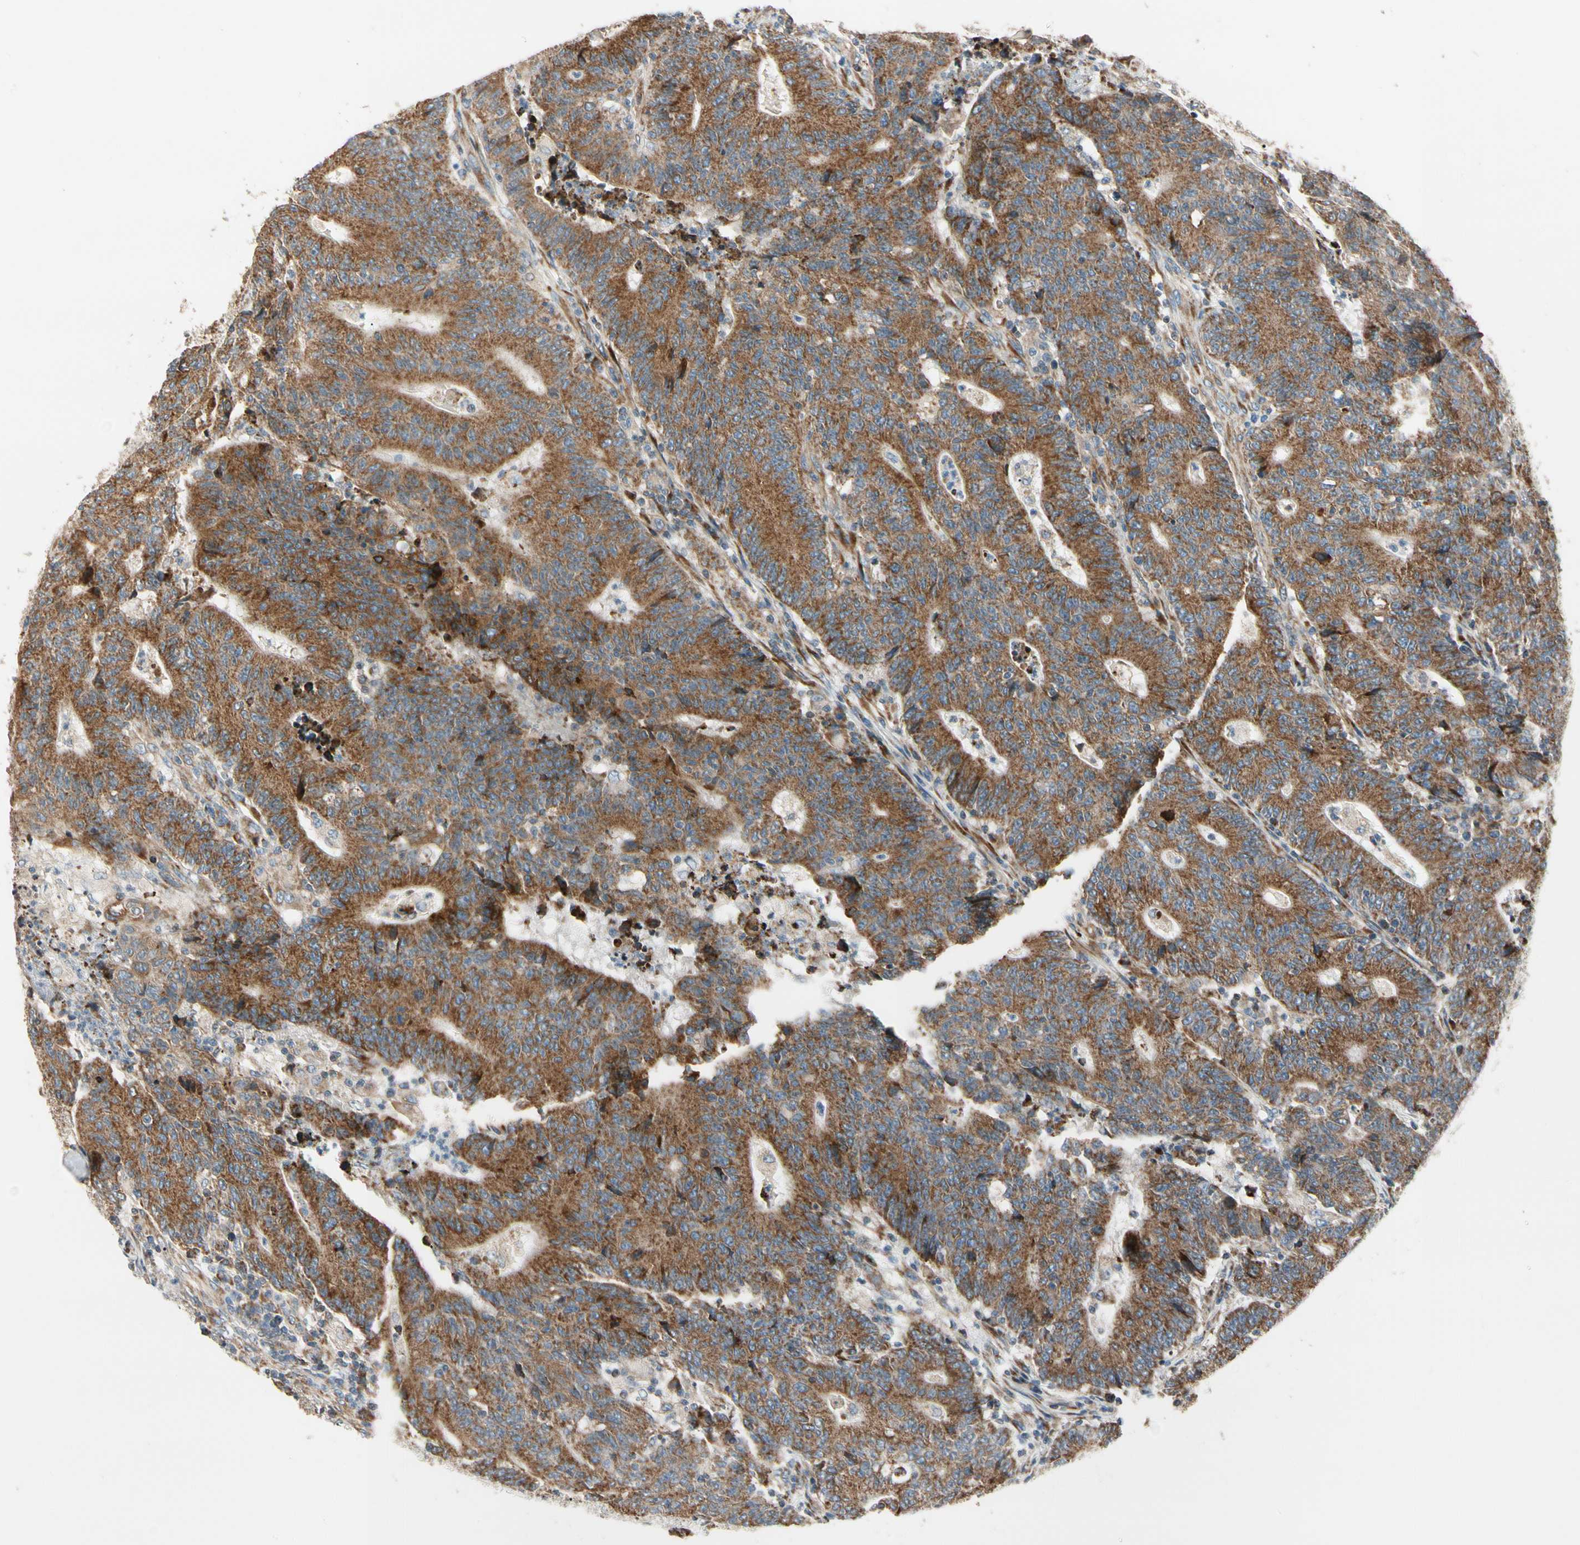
{"staining": {"intensity": "moderate", "quantity": ">75%", "location": "cytoplasmic/membranous"}, "tissue": "colorectal cancer", "cell_type": "Tumor cells", "image_type": "cancer", "snomed": [{"axis": "morphology", "description": "Normal tissue, NOS"}, {"axis": "morphology", "description": "Adenocarcinoma, NOS"}, {"axis": "topography", "description": "Colon"}], "caption": "This image reveals immunohistochemistry staining of colorectal adenocarcinoma, with medium moderate cytoplasmic/membranous staining in about >75% of tumor cells.", "gene": "MRPL9", "patient": {"sex": "female", "age": 75}}